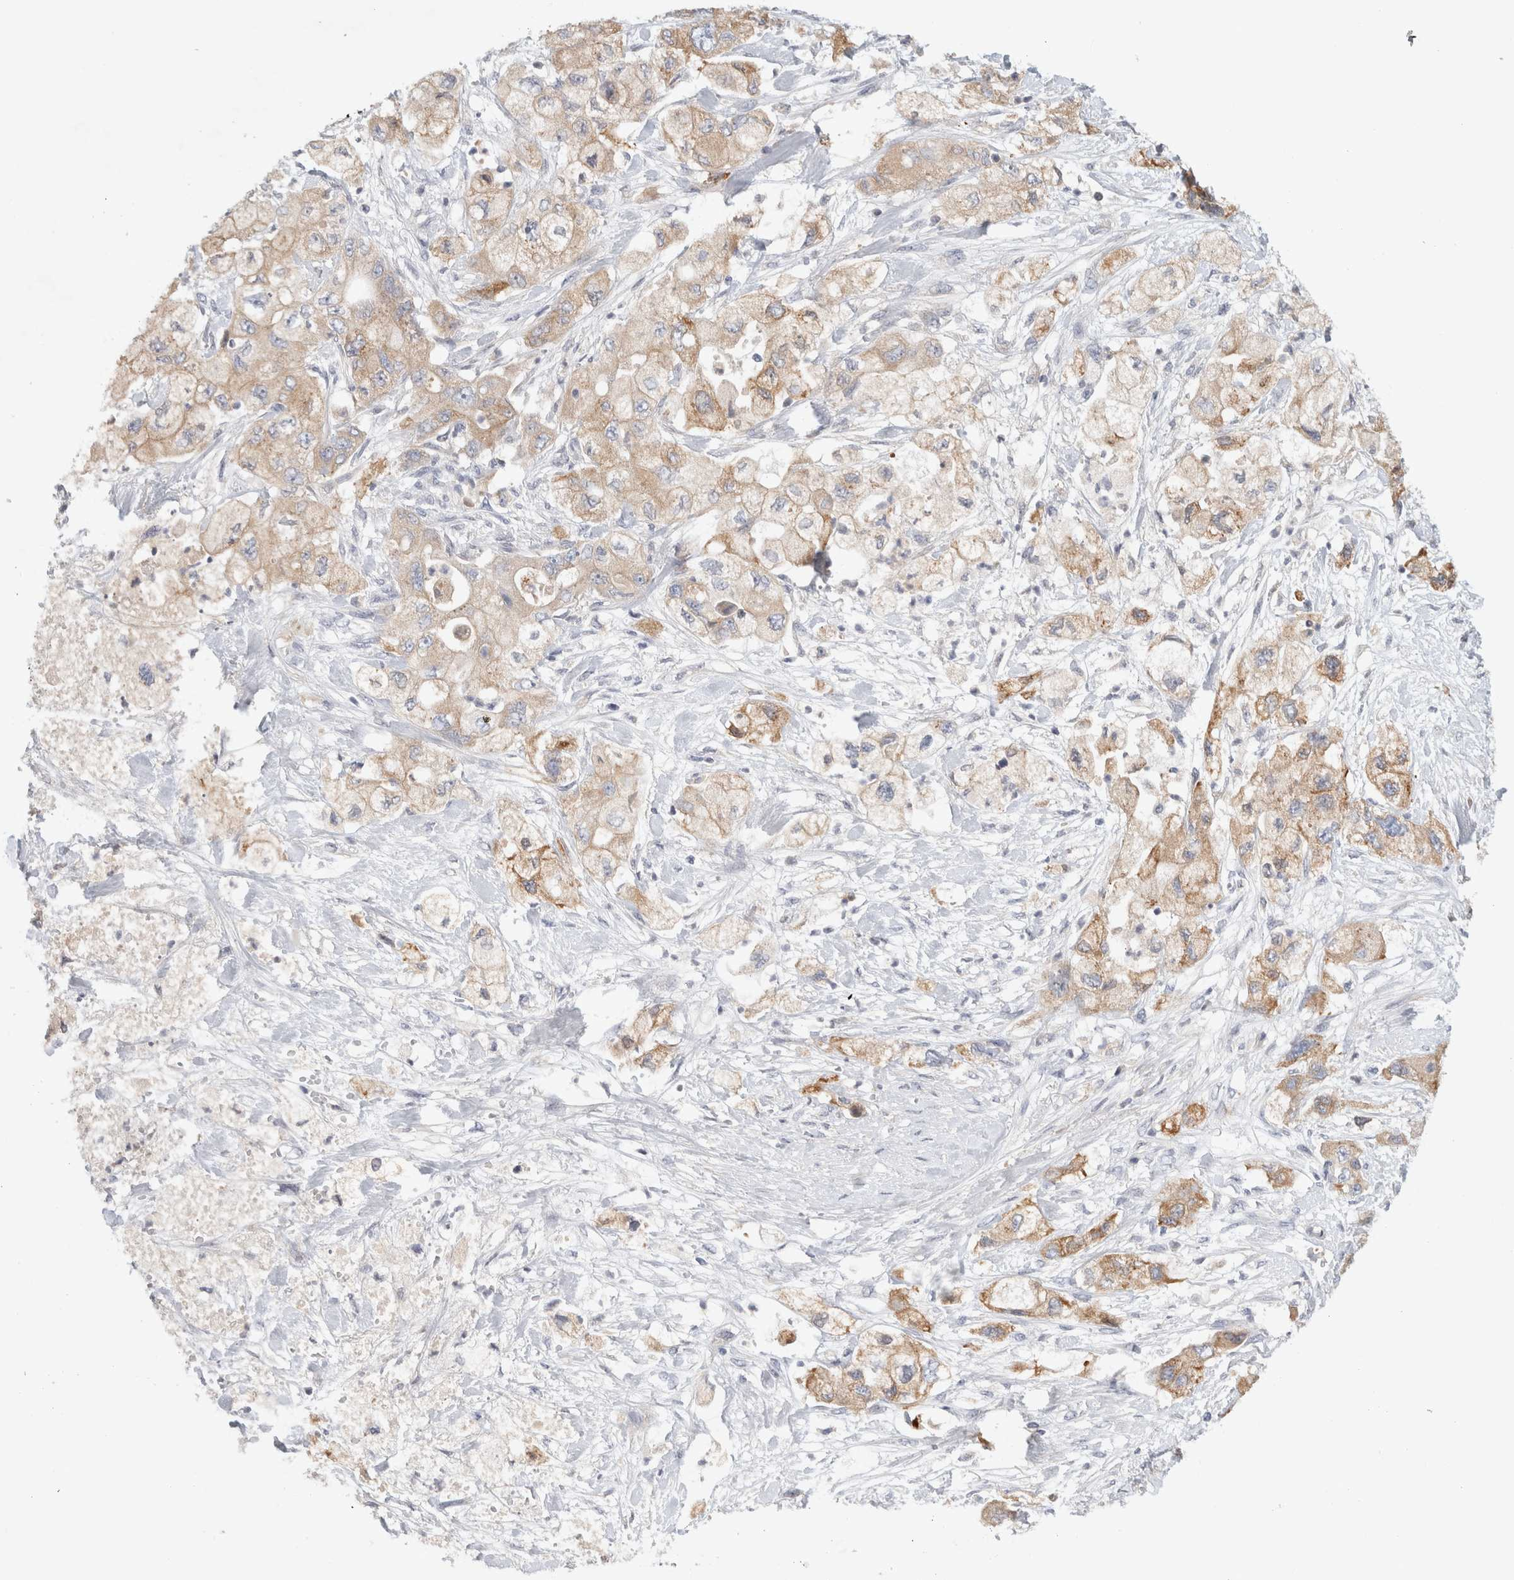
{"staining": {"intensity": "weak", "quantity": ">75%", "location": "cytoplasmic/membranous"}, "tissue": "pancreatic cancer", "cell_type": "Tumor cells", "image_type": "cancer", "snomed": [{"axis": "morphology", "description": "Adenocarcinoma, NOS"}, {"axis": "topography", "description": "Pancreas"}], "caption": "Protein expression analysis of human pancreatic cancer (adenocarcinoma) reveals weak cytoplasmic/membranous staining in about >75% of tumor cells.", "gene": "STK31", "patient": {"sex": "female", "age": 73}}